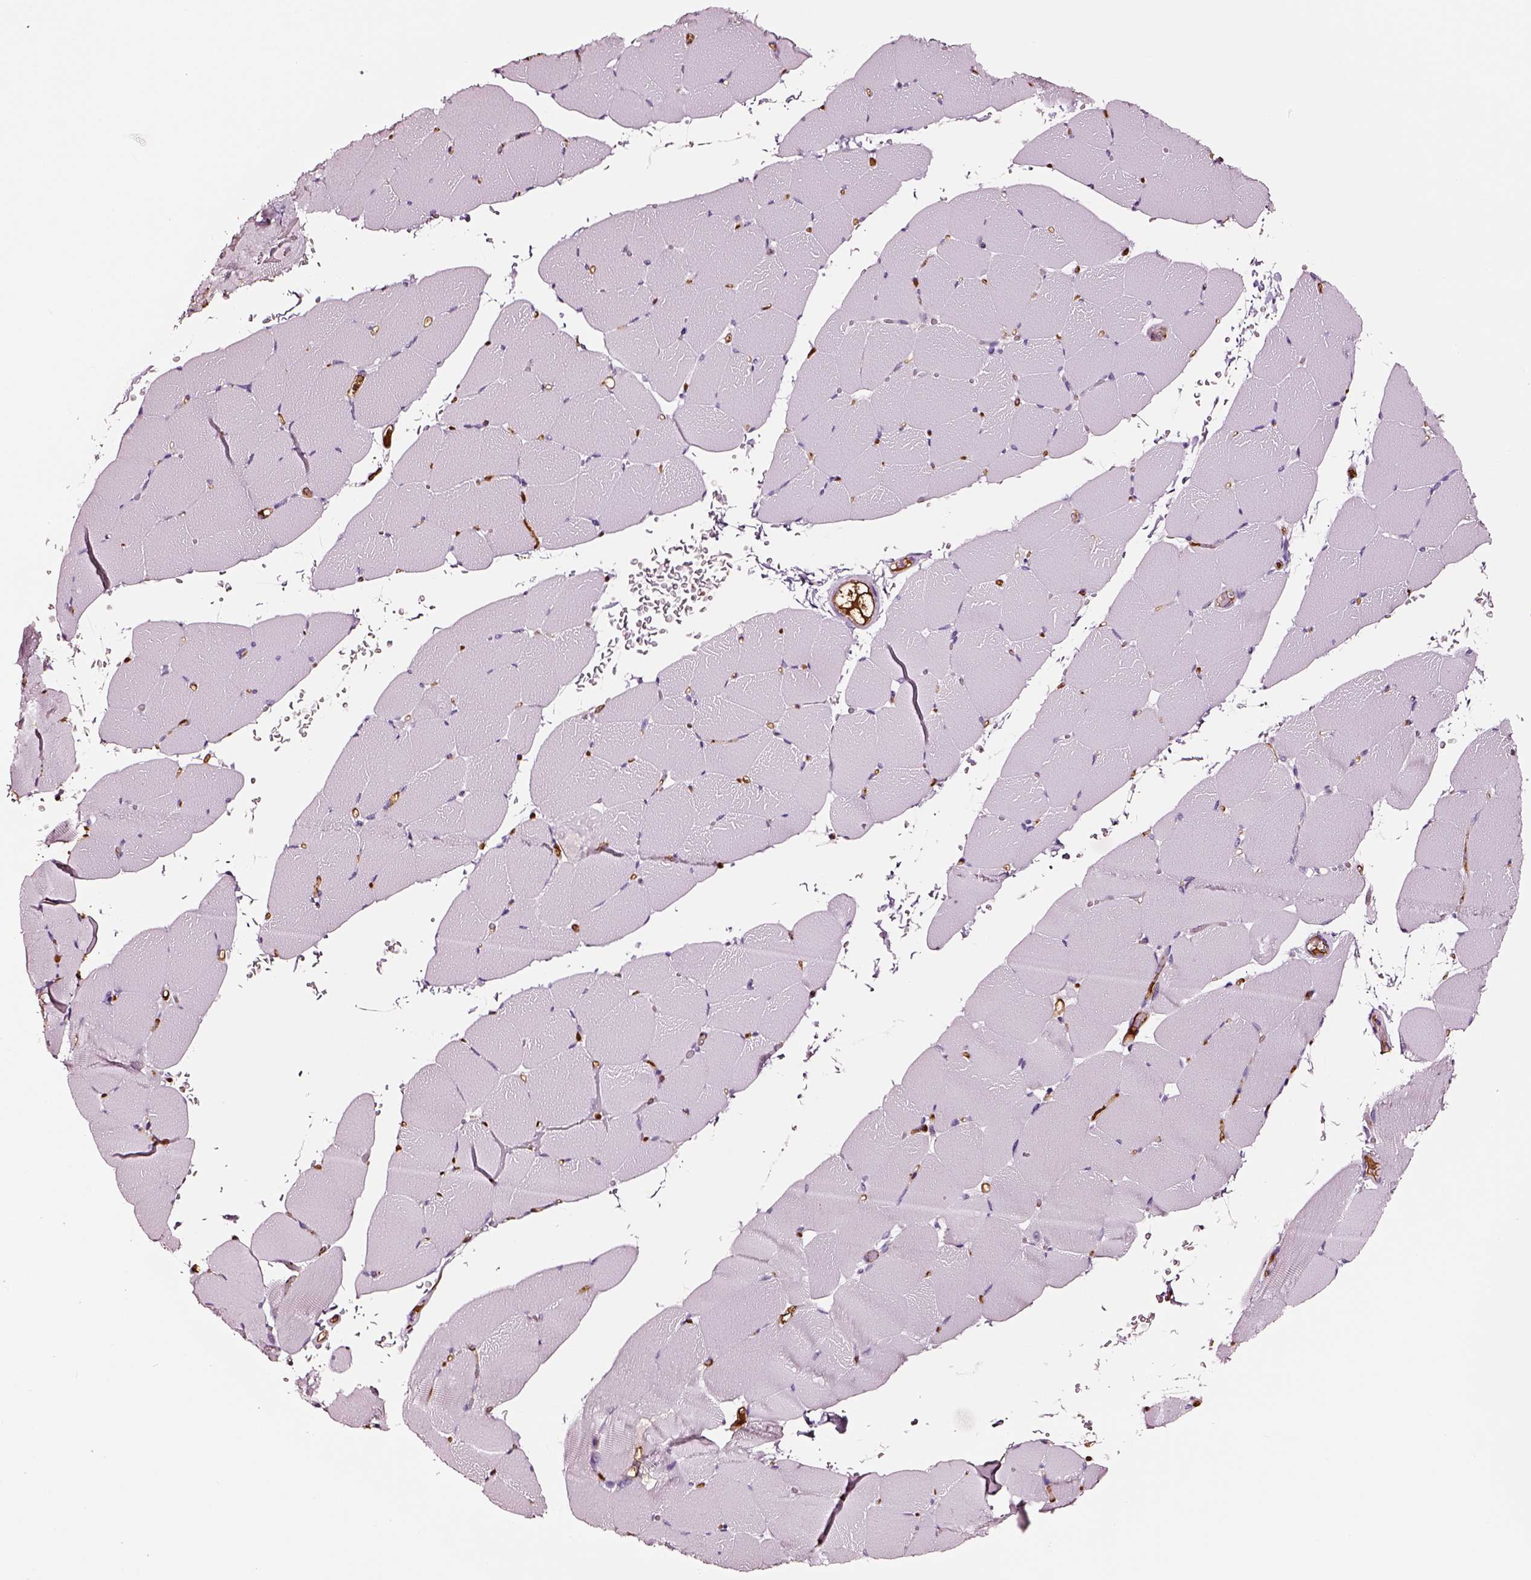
{"staining": {"intensity": "negative", "quantity": "none", "location": "none"}, "tissue": "skeletal muscle", "cell_type": "Myocytes", "image_type": "normal", "snomed": [{"axis": "morphology", "description": "Normal tissue, NOS"}, {"axis": "topography", "description": "Skeletal muscle"}], "caption": "IHC histopathology image of unremarkable skeletal muscle: skeletal muscle stained with DAB shows no significant protein staining in myocytes.", "gene": "TF", "patient": {"sex": "female", "age": 37}}